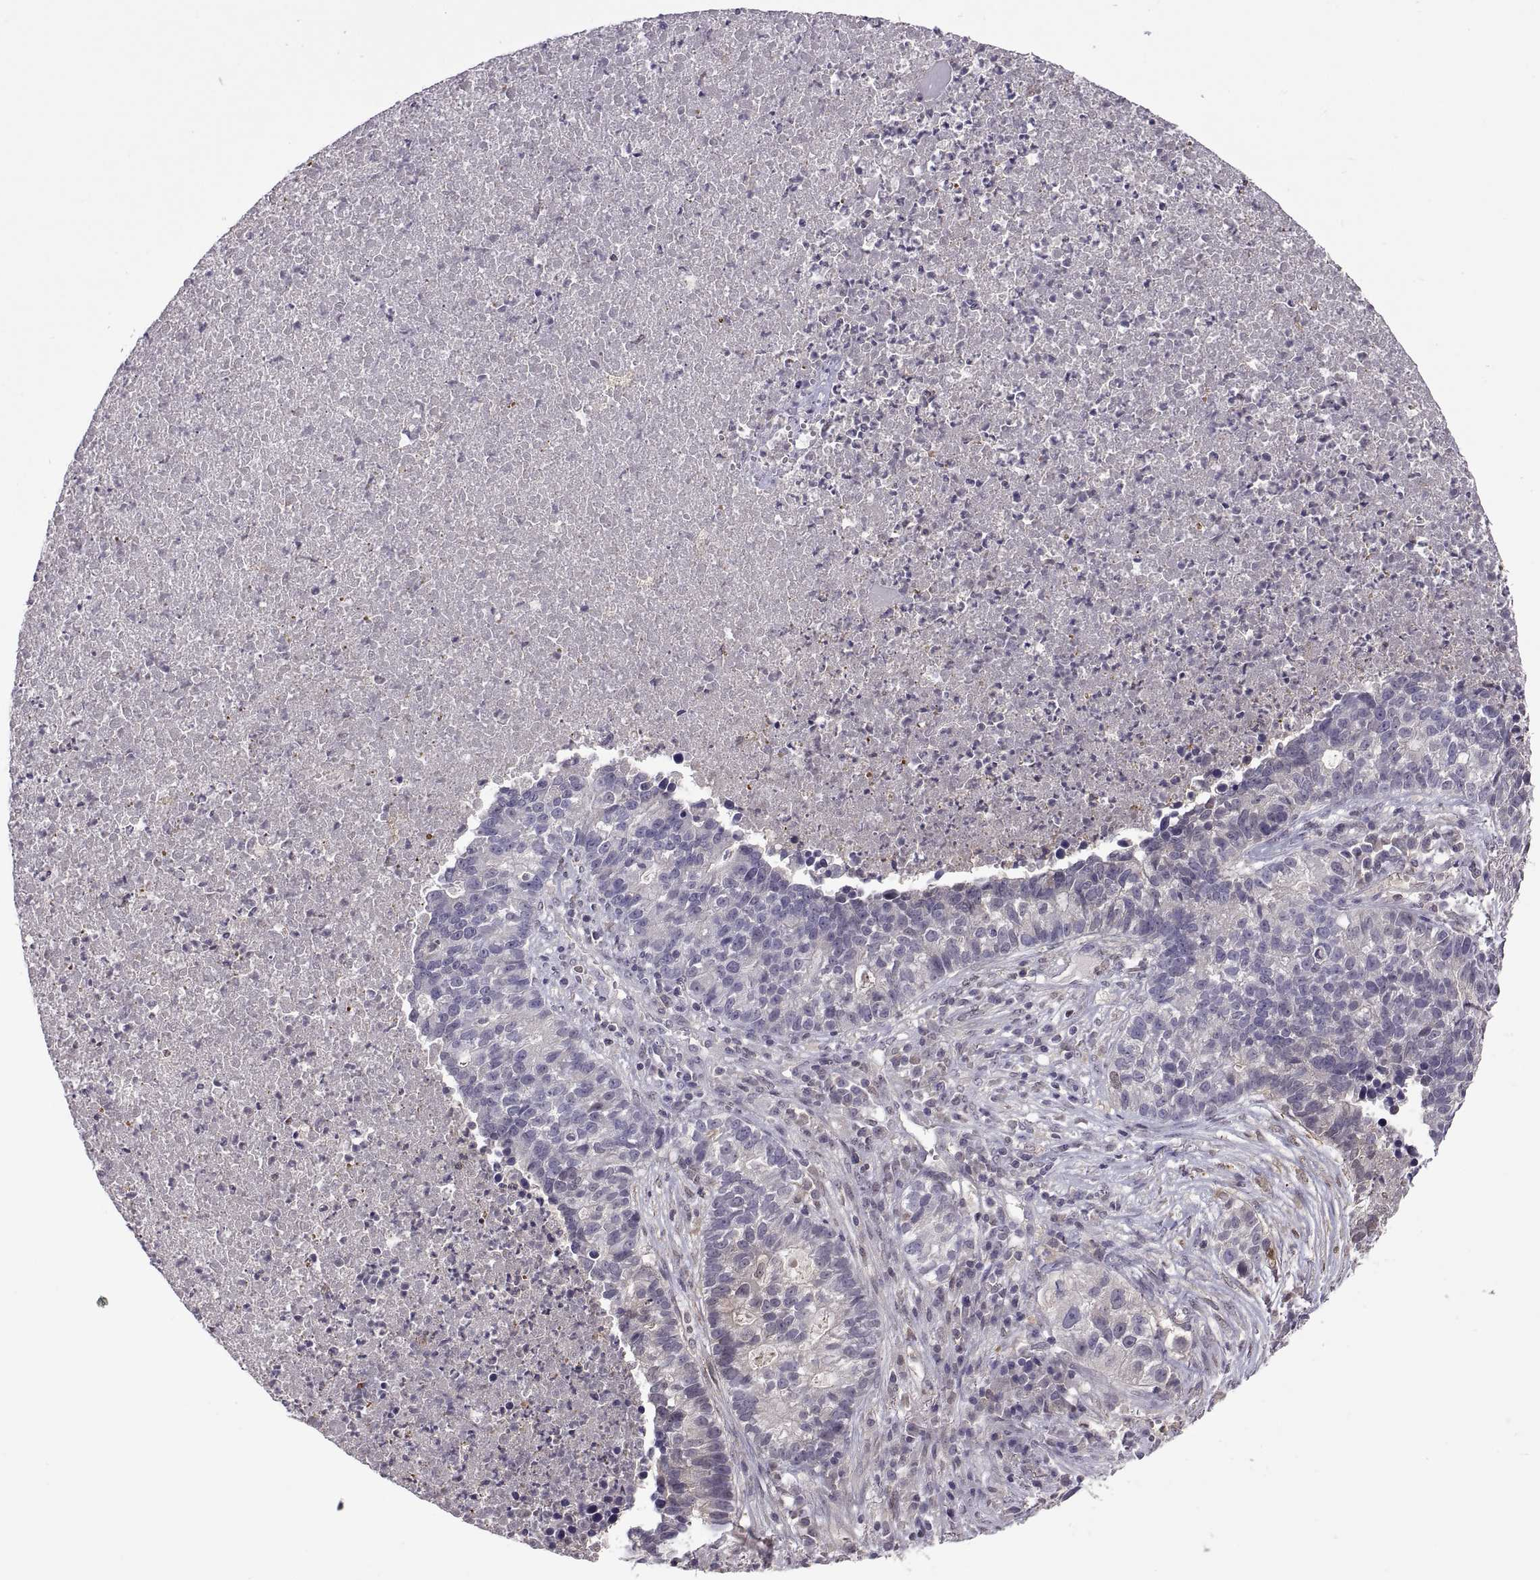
{"staining": {"intensity": "negative", "quantity": "none", "location": "none"}, "tissue": "lung cancer", "cell_type": "Tumor cells", "image_type": "cancer", "snomed": [{"axis": "morphology", "description": "Adenocarcinoma, NOS"}, {"axis": "topography", "description": "Lung"}], "caption": "Protein analysis of lung adenocarcinoma shows no significant staining in tumor cells.", "gene": "FGF9", "patient": {"sex": "male", "age": 57}}